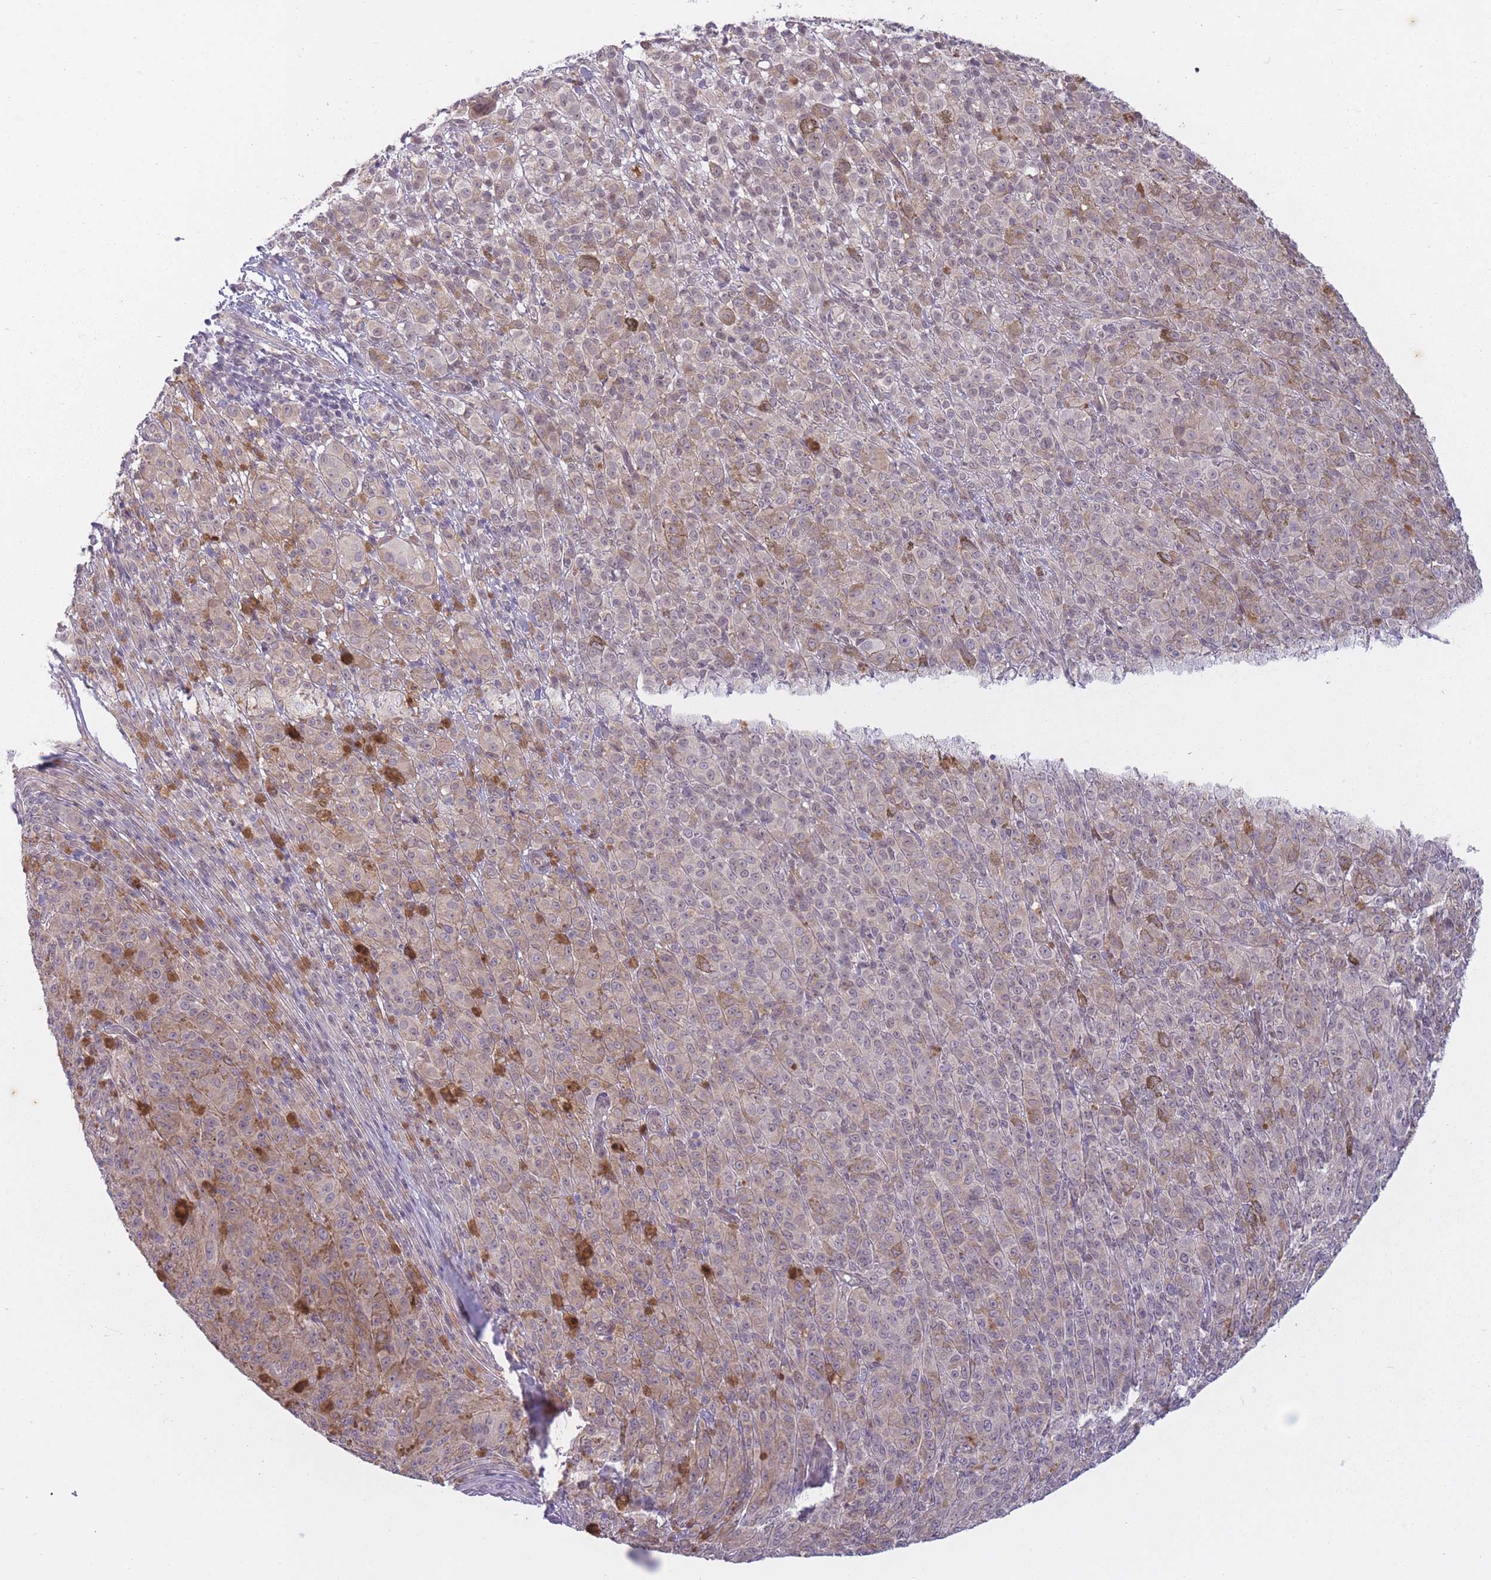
{"staining": {"intensity": "weak", "quantity": "25%-75%", "location": "cytoplasmic/membranous,nuclear"}, "tissue": "melanoma", "cell_type": "Tumor cells", "image_type": "cancer", "snomed": [{"axis": "morphology", "description": "Malignant melanoma, NOS"}, {"axis": "topography", "description": "Skin"}], "caption": "This image shows immunohistochemistry staining of human malignant melanoma, with low weak cytoplasmic/membranous and nuclear positivity in about 25%-75% of tumor cells.", "gene": "ARPIN", "patient": {"sex": "female", "age": 52}}